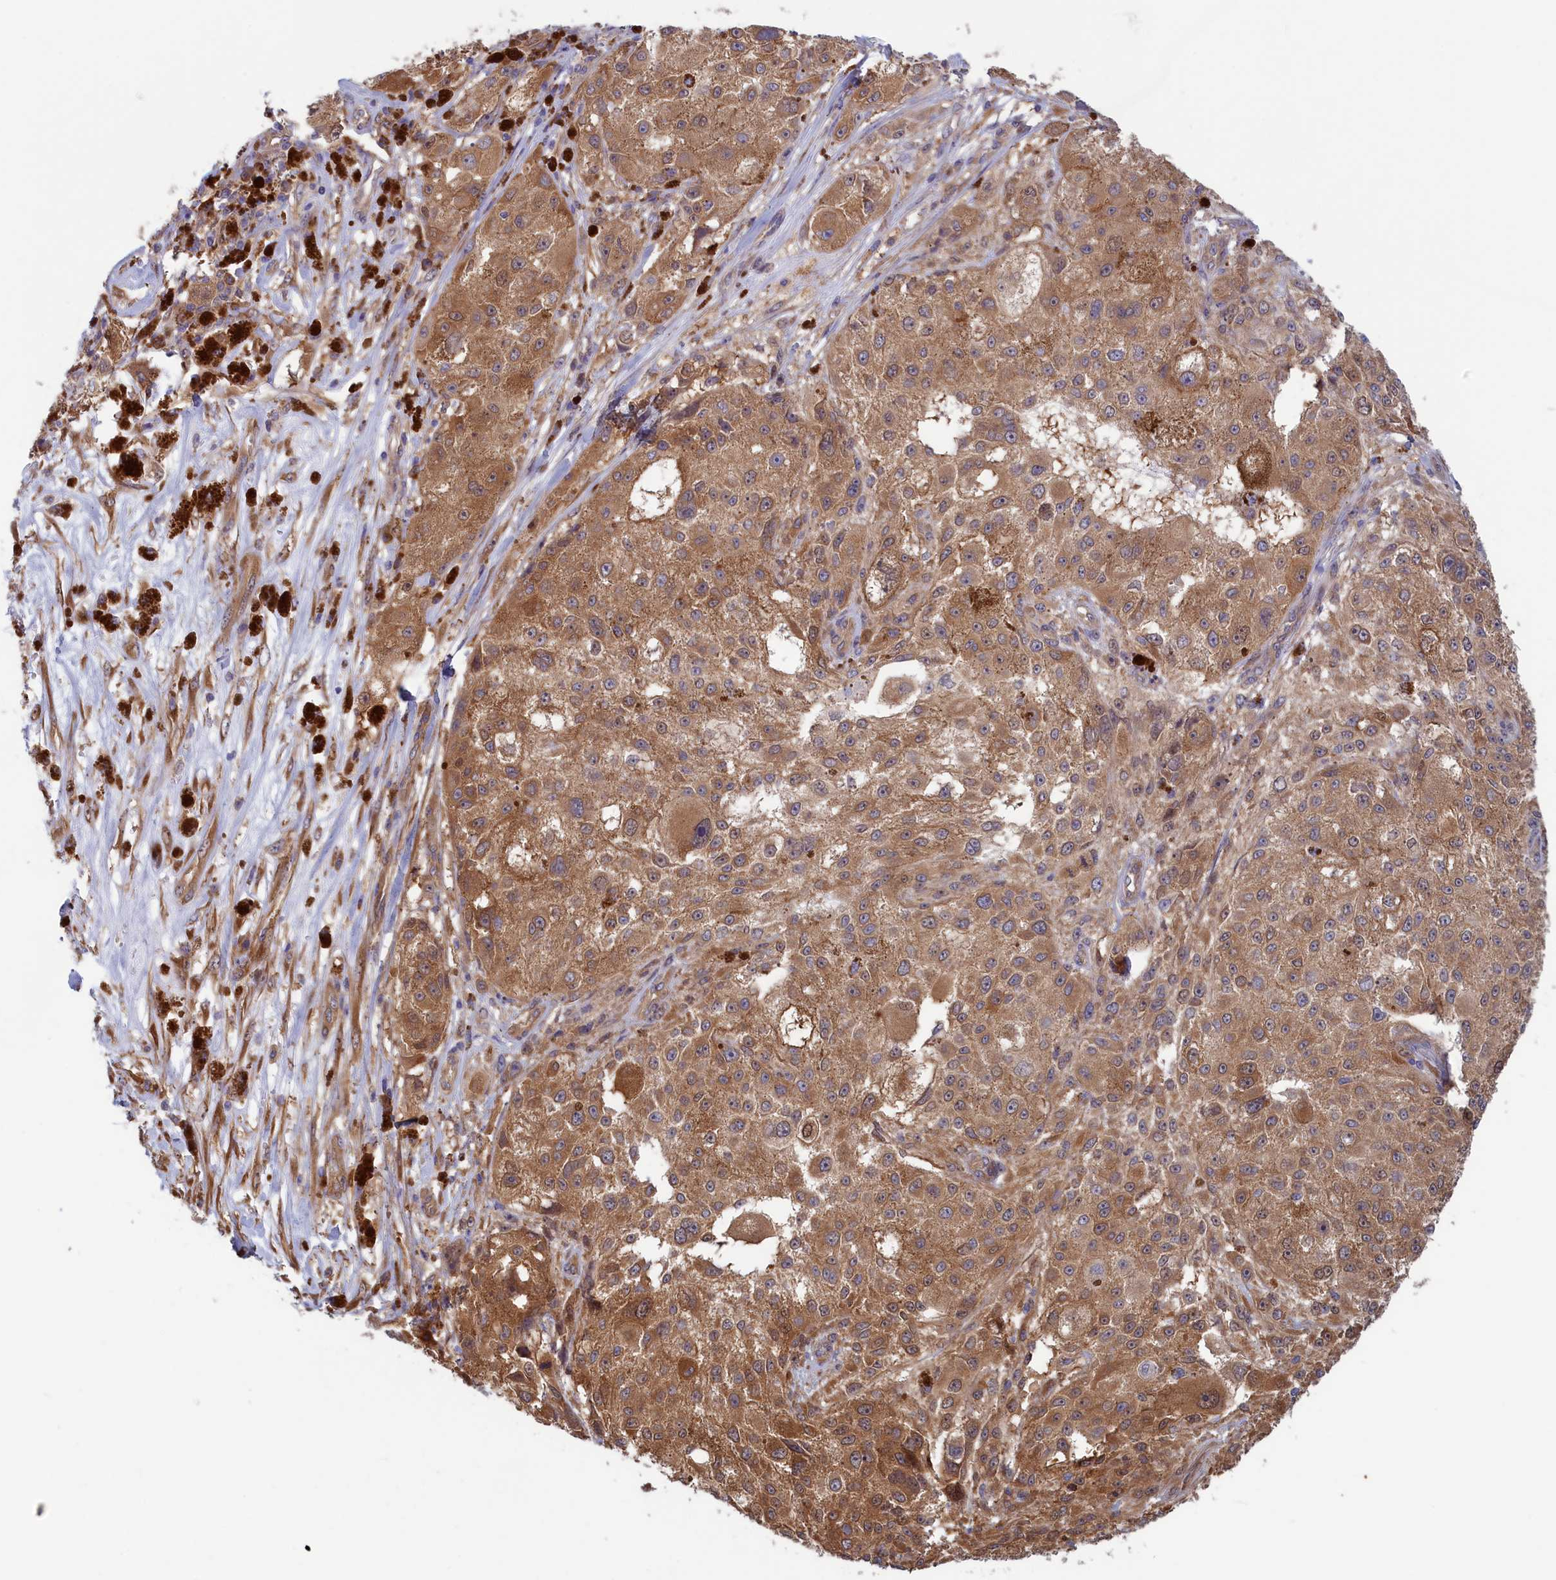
{"staining": {"intensity": "moderate", "quantity": ">75%", "location": "cytoplasmic/membranous"}, "tissue": "melanoma", "cell_type": "Tumor cells", "image_type": "cancer", "snomed": [{"axis": "morphology", "description": "Necrosis, NOS"}, {"axis": "morphology", "description": "Malignant melanoma, NOS"}, {"axis": "topography", "description": "Skin"}], "caption": "Melanoma stained with DAB (3,3'-diaminobenzidine) immunohistochemistry displays medium levels of moderate cytoplasmic/membranous expression in about >75% of tumor cells.", "gene": "SYNDIG1L", "patient": {"sex": "female", "age": 87}}